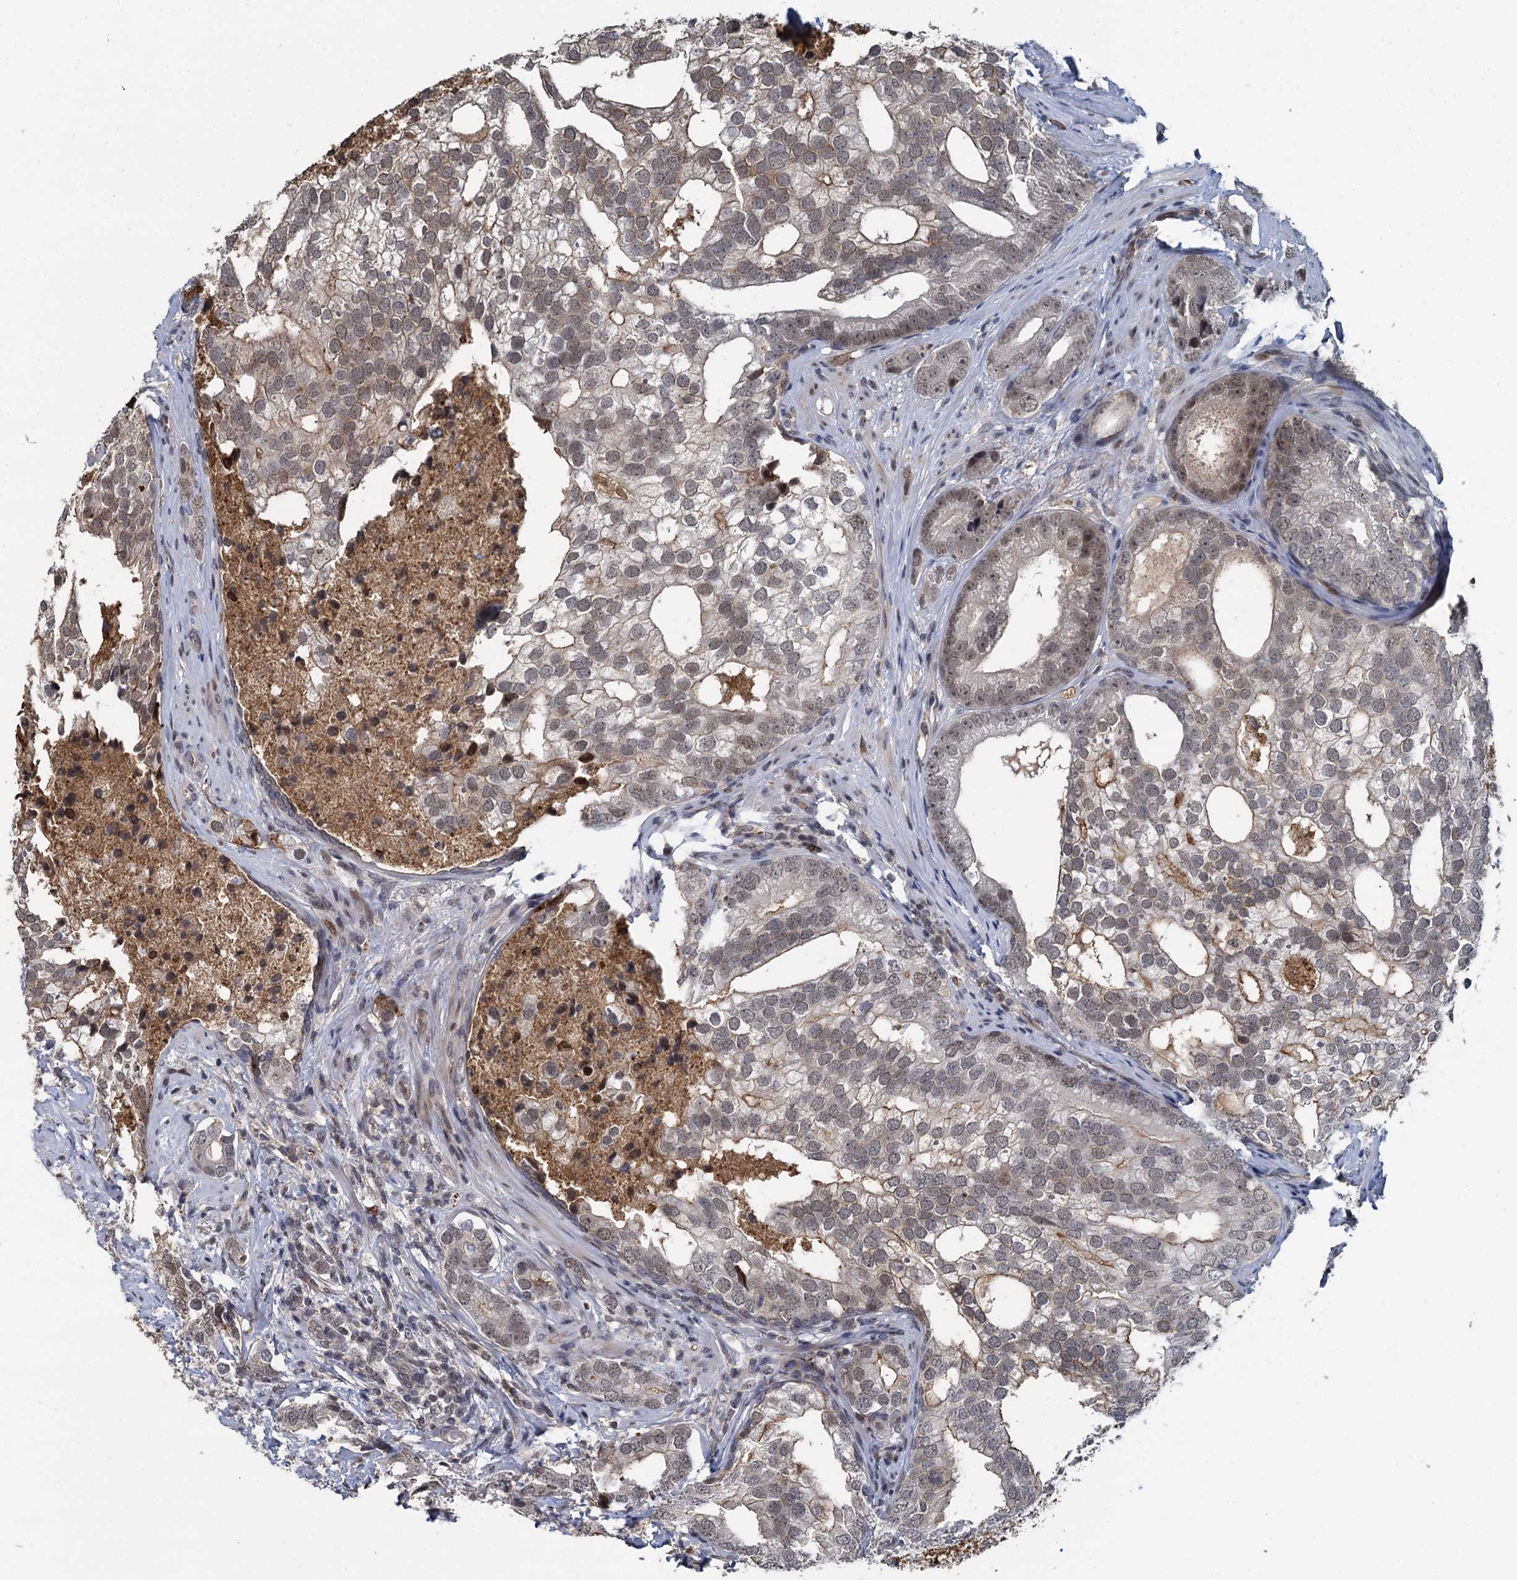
{"staining": {"intensity": "weak", "quantity": "25%-75%", "location": "cytoplasmic/membranous,nuclear"}, "tissue": "prostate cancer", "cell_type": "Tumor cells", "image_type": "cancer", "snomed": [{"axis": "morphology", "description": "Adenocarcinoma, High grade"}, {"axis": "topography", "description": "Prostate"}], "caption": "The immunohistochemical stain shows weak cytoplasmic/membranous and nuclear expression in tumor cells of prostate high-grade adenocarcinoma tissue. The staining is performed using DAB brown chromogen to label protein expression. The nuclei are counter-stained blue using hematoxylin.", "gene": "FANCI", "patient": {"sex": "male", "age": 75}}